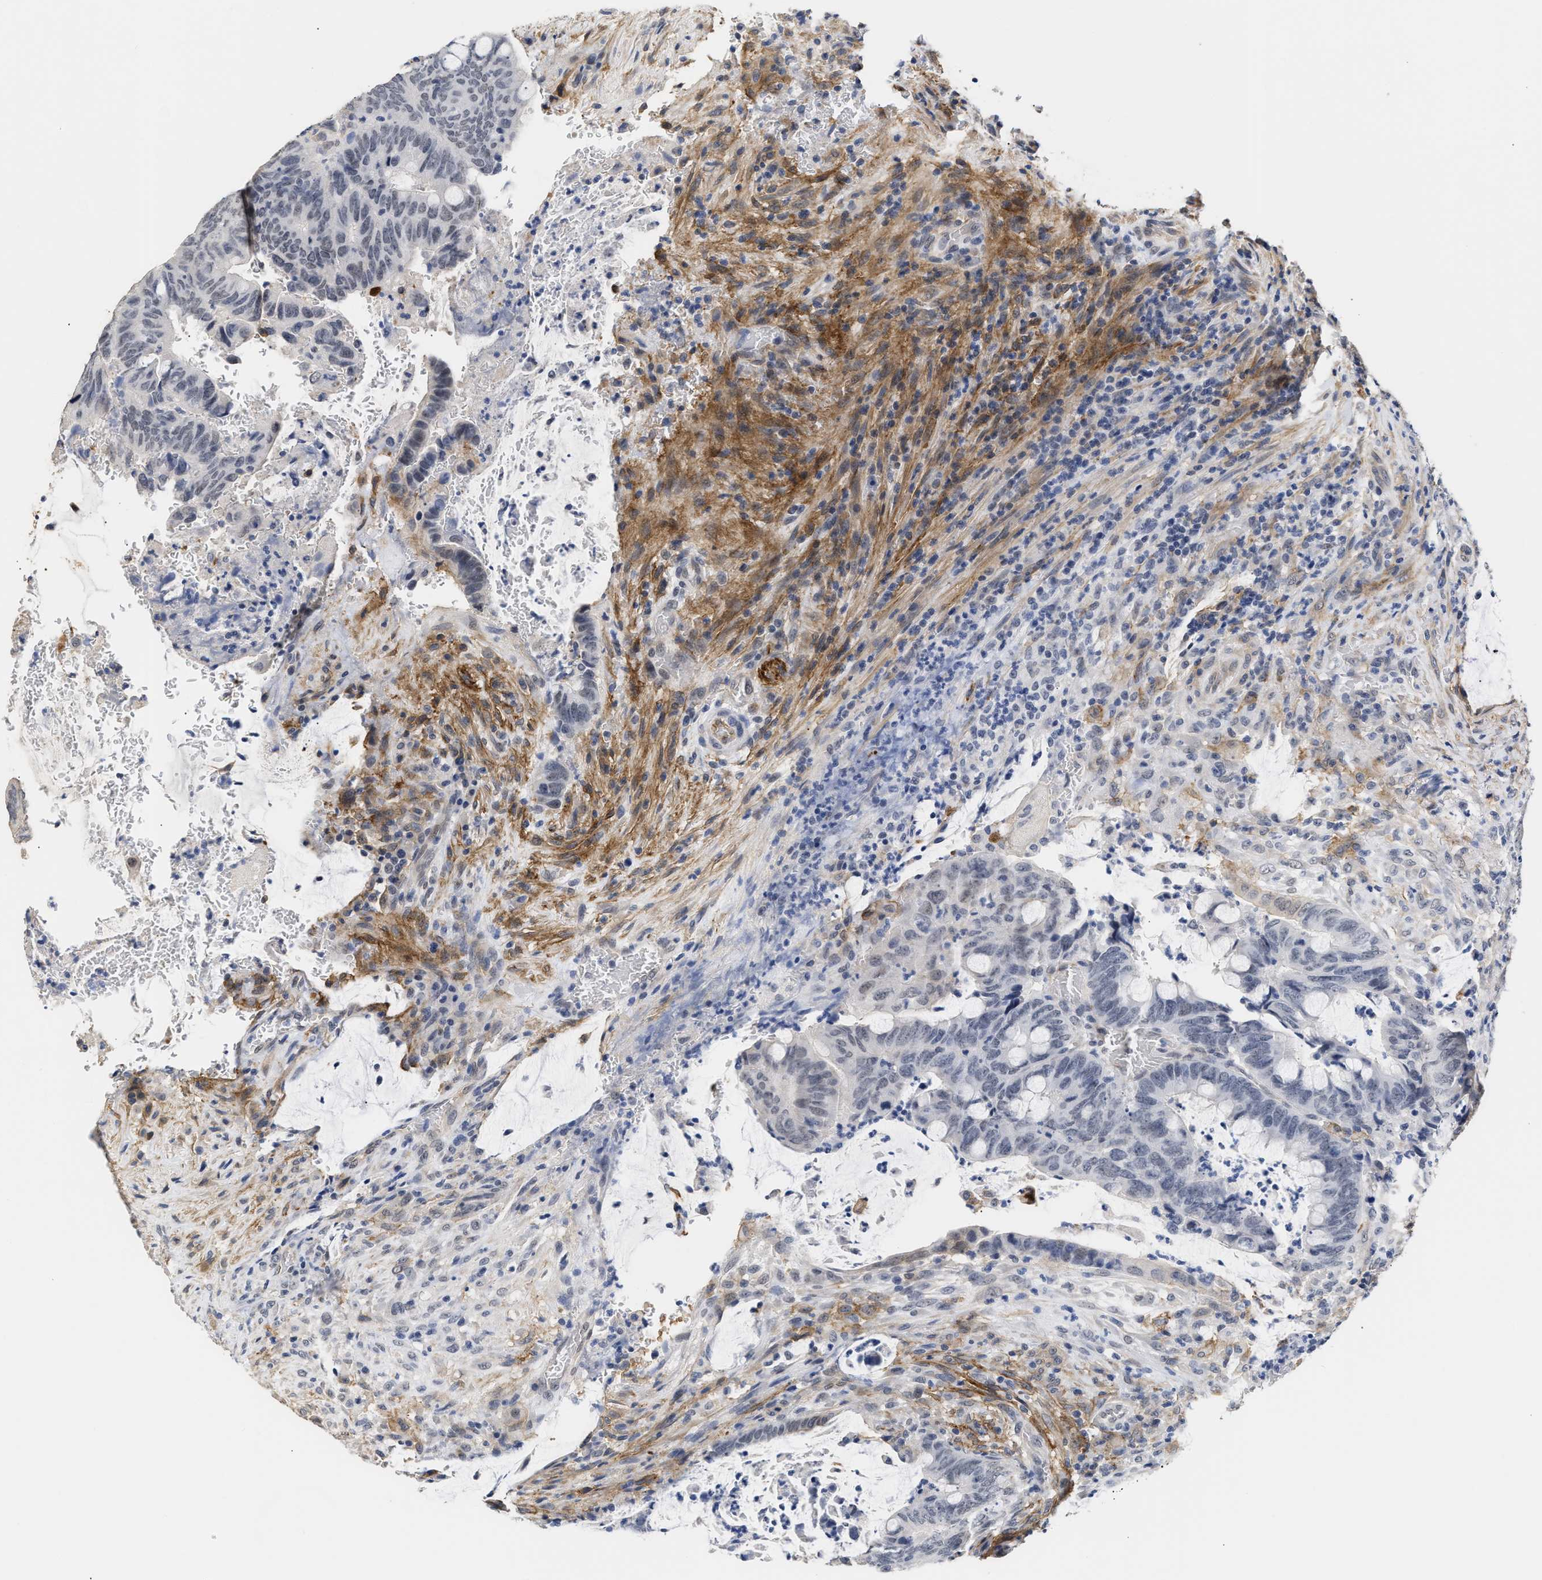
{"staining": {"intensity": "negative", "quantity": "none", "location": "none"}, "tissue": "colorectal cancer", "cell_type": "Tumor cells", "image_type": "cancer", "snomed": [{"axis": "morphology", "description": "Normal tissue, NOS"}, {"axis": "morphology", "description": "Adenocarcinoma, NOS"}, {"axis": "topography", "description": "Rectum"}, {"axis": "topography", "description": "Peripheral nerve tissue"}], "caption": "An IHC image of colorectal cancer (adenocarcinoma) is shown. There is no staining in tumor cells of colorectal cancer (adenocarcinoma). Nuclei are stained in blue.", "gene": "AHNAK2", "patient": {"sex": "male", "age": 92}}